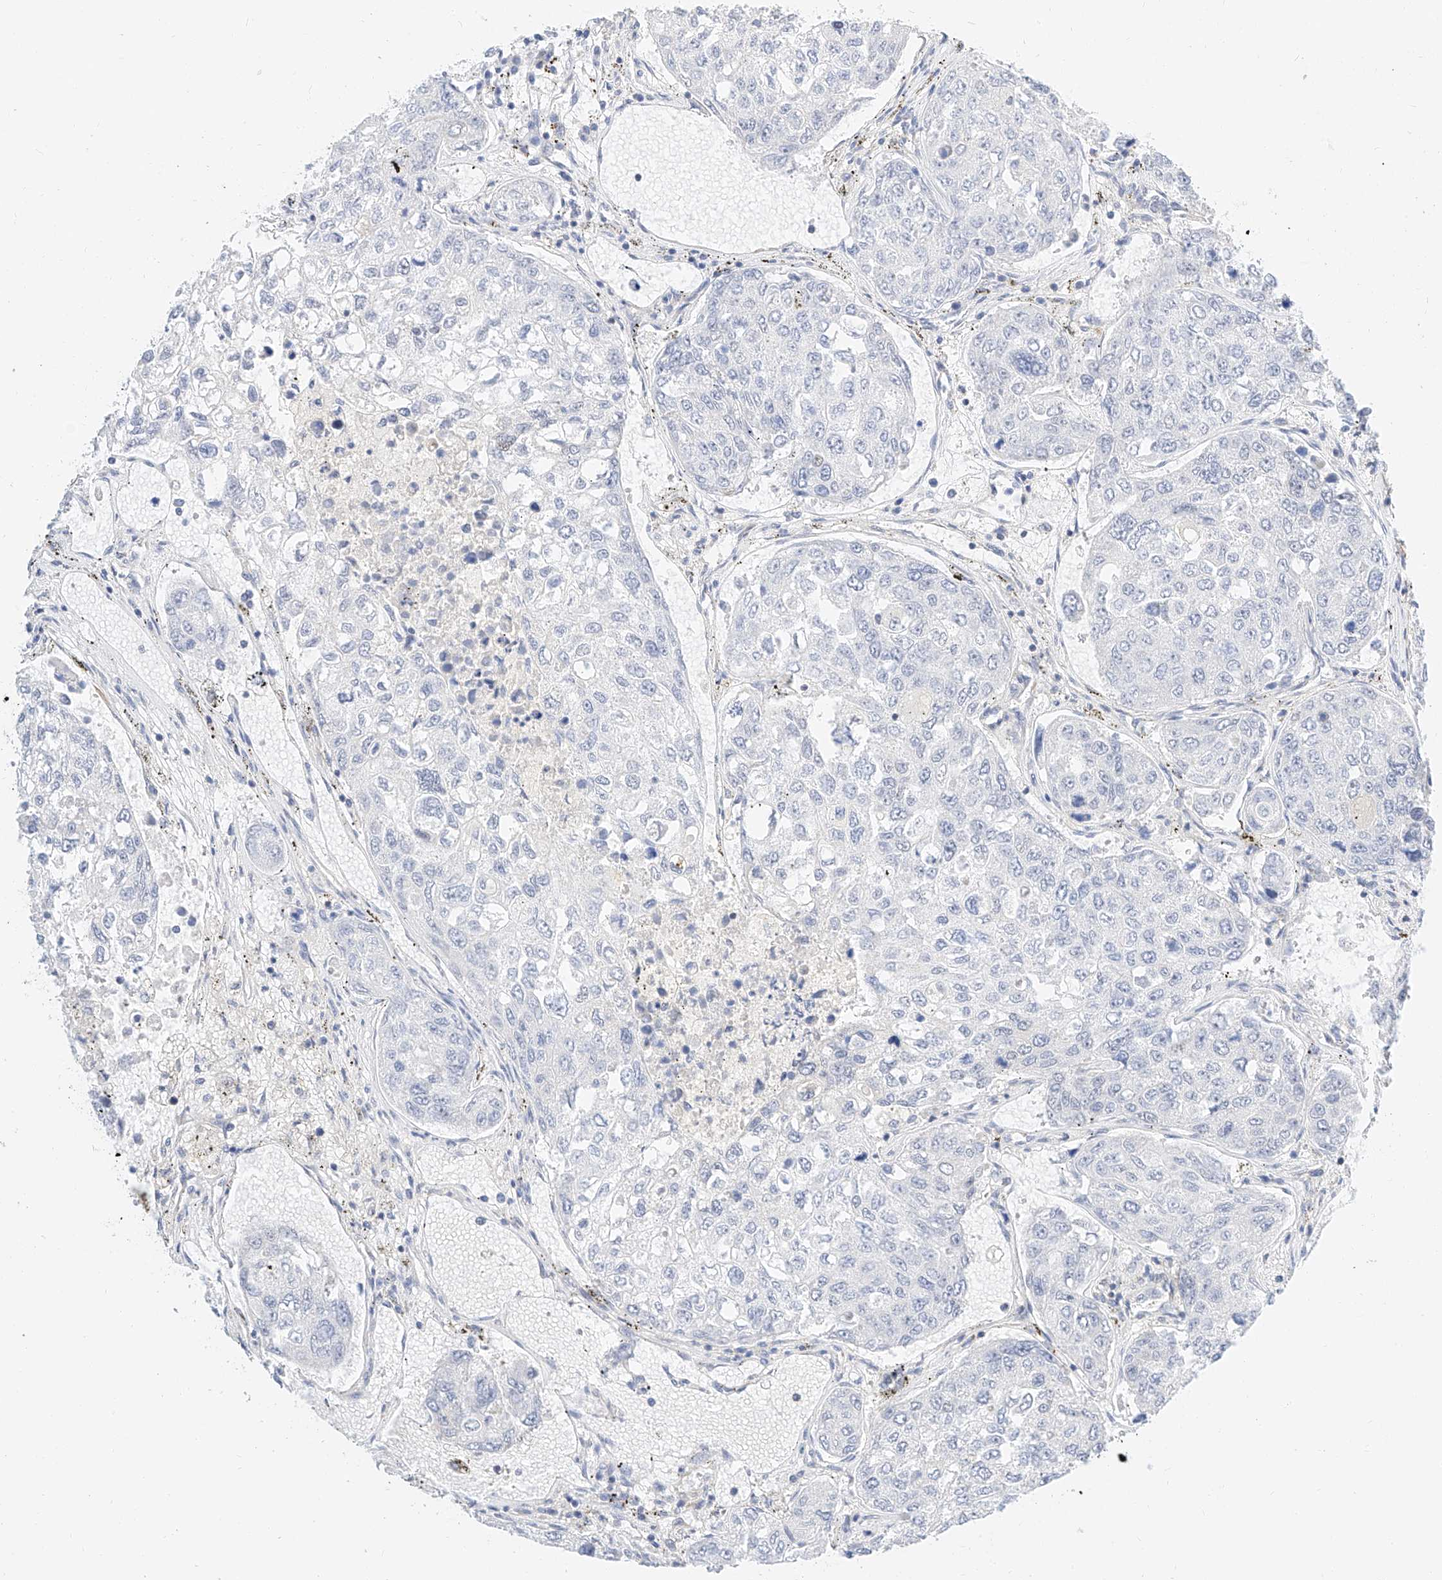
{"staining": {"intensity": "negative", "quantity": "none", "location": "none"}, "tissue": "urothelial cancer", "cell_type": "Tumor cells", "image_type": "cancer", "snomed": [{"axis": "morphology", "description": "Urothelial carcinoma, High grade"}, {"axis": "topography", "description": "Lymph node"}, {"axis": "topography", "description": "Urinary bladder"}], "caption": "High magnification brightfield microscopy of urothelial cancer stained with DAB (3,3'-diaminobenzidine) (brown) and counterstained with hematoxylin (blue): tumor cells show no significant positivity. Brightfield microscopy of immunohistochemistry (IHC) stained with DAB (3,3'-diaminobenzidine) (brown) and hematoxylin (blue), captured at high magnification.", "gene": "CDCP2", "patient": {"sex": "male", "age": 51}}